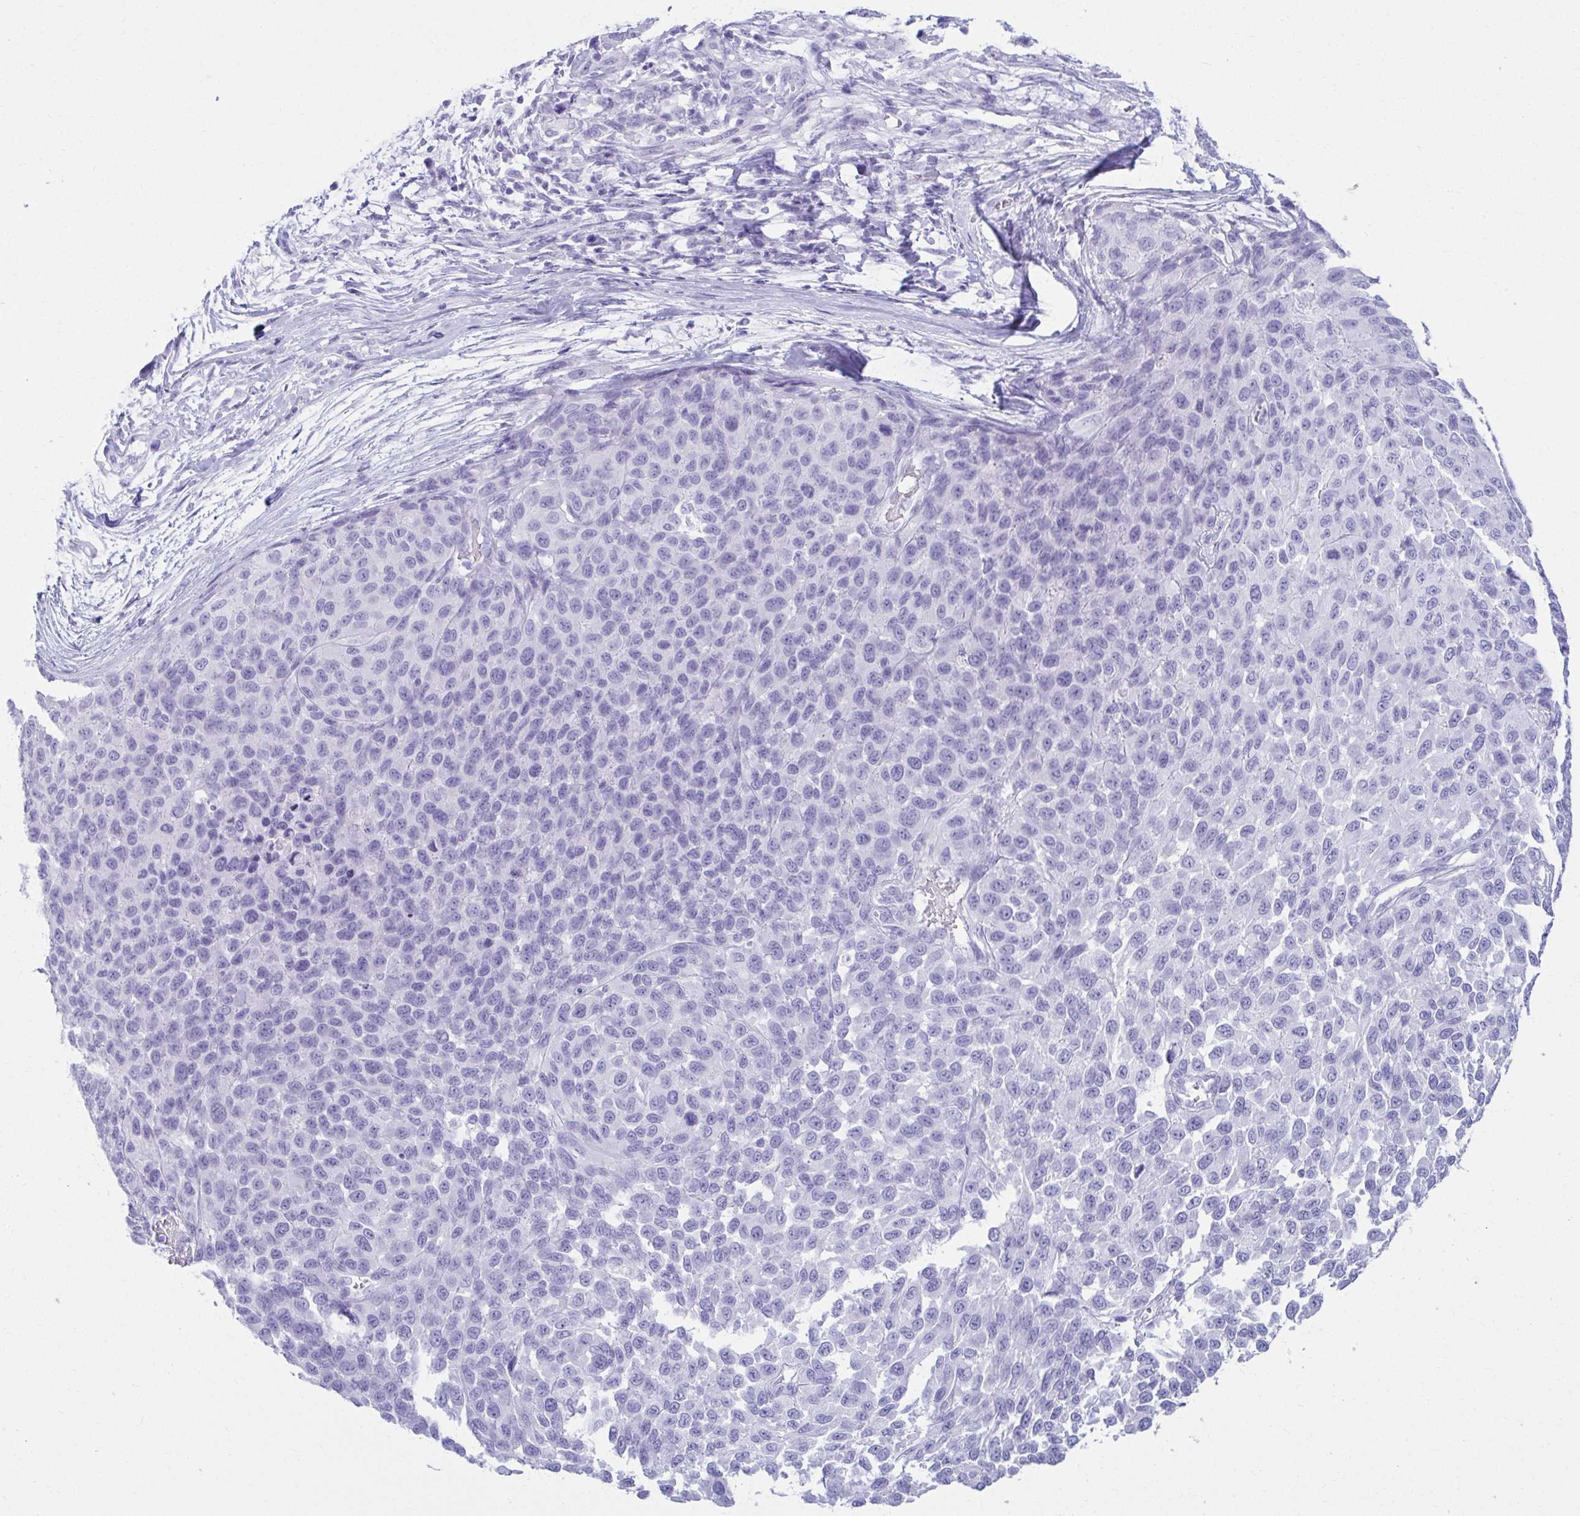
{"staining": {"intensity": "negative", "quantity": "none", "location": "none"}, "tissue": "melanoma", "cell_type": "Tumor cells", "image_type": "cancer", "snomed": [{"axis": "morphology", "description": "Malignant melanoma, NOS"}, {"axis": "topography", "description": "Skin"}], "caption": "Immunohistochemistry photomicrograph of neoplastic tissue: human malignant melanoma stained with DAB (3,3'-diaminobenzidine) shows no significant protein staining in tumor cells.", "gene": "ATP4B", "patient": {"sex": "male", "age": 62}}